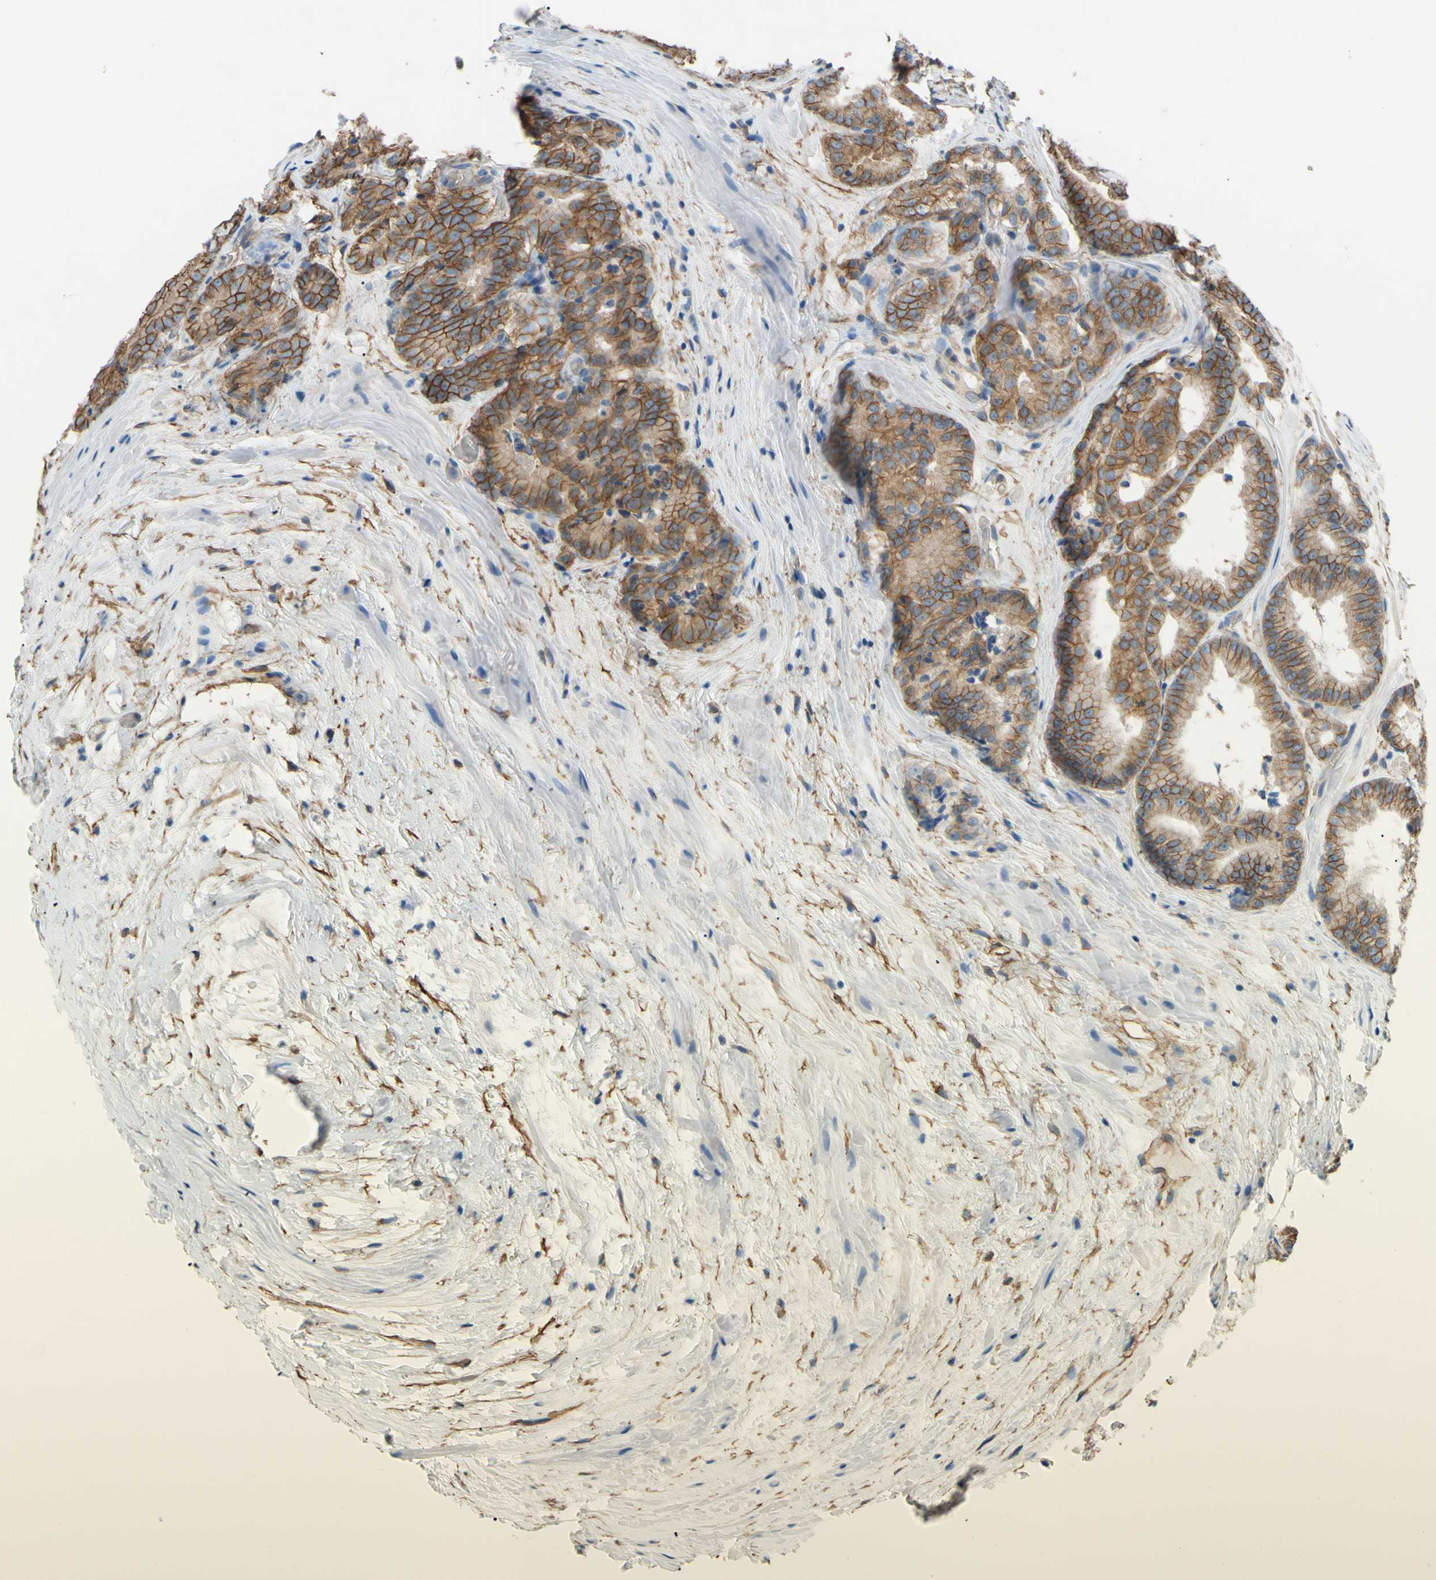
{"staining": {"intensity": "moderate", "quantity": ">75%", "location": "cytoplasmic/membranous"}, "tissue": "prostate cancer", "cell_type": "Tumor cells", "image_type": "cancer", "snomed": [{"axis": "morphology", "description": "Adenocarcinoma, High grade"}, {"axis": "topography", "description": "Prostate"}], "caption": "IHC (DAB) staining of high-grade adenocarcinoma (prostate) reveals moderate cytoplasmic/membranous protein positivity in about >75% of tumor cells.", "gene": "ADD1", "patient": {"sex": "male", "age": 64}}